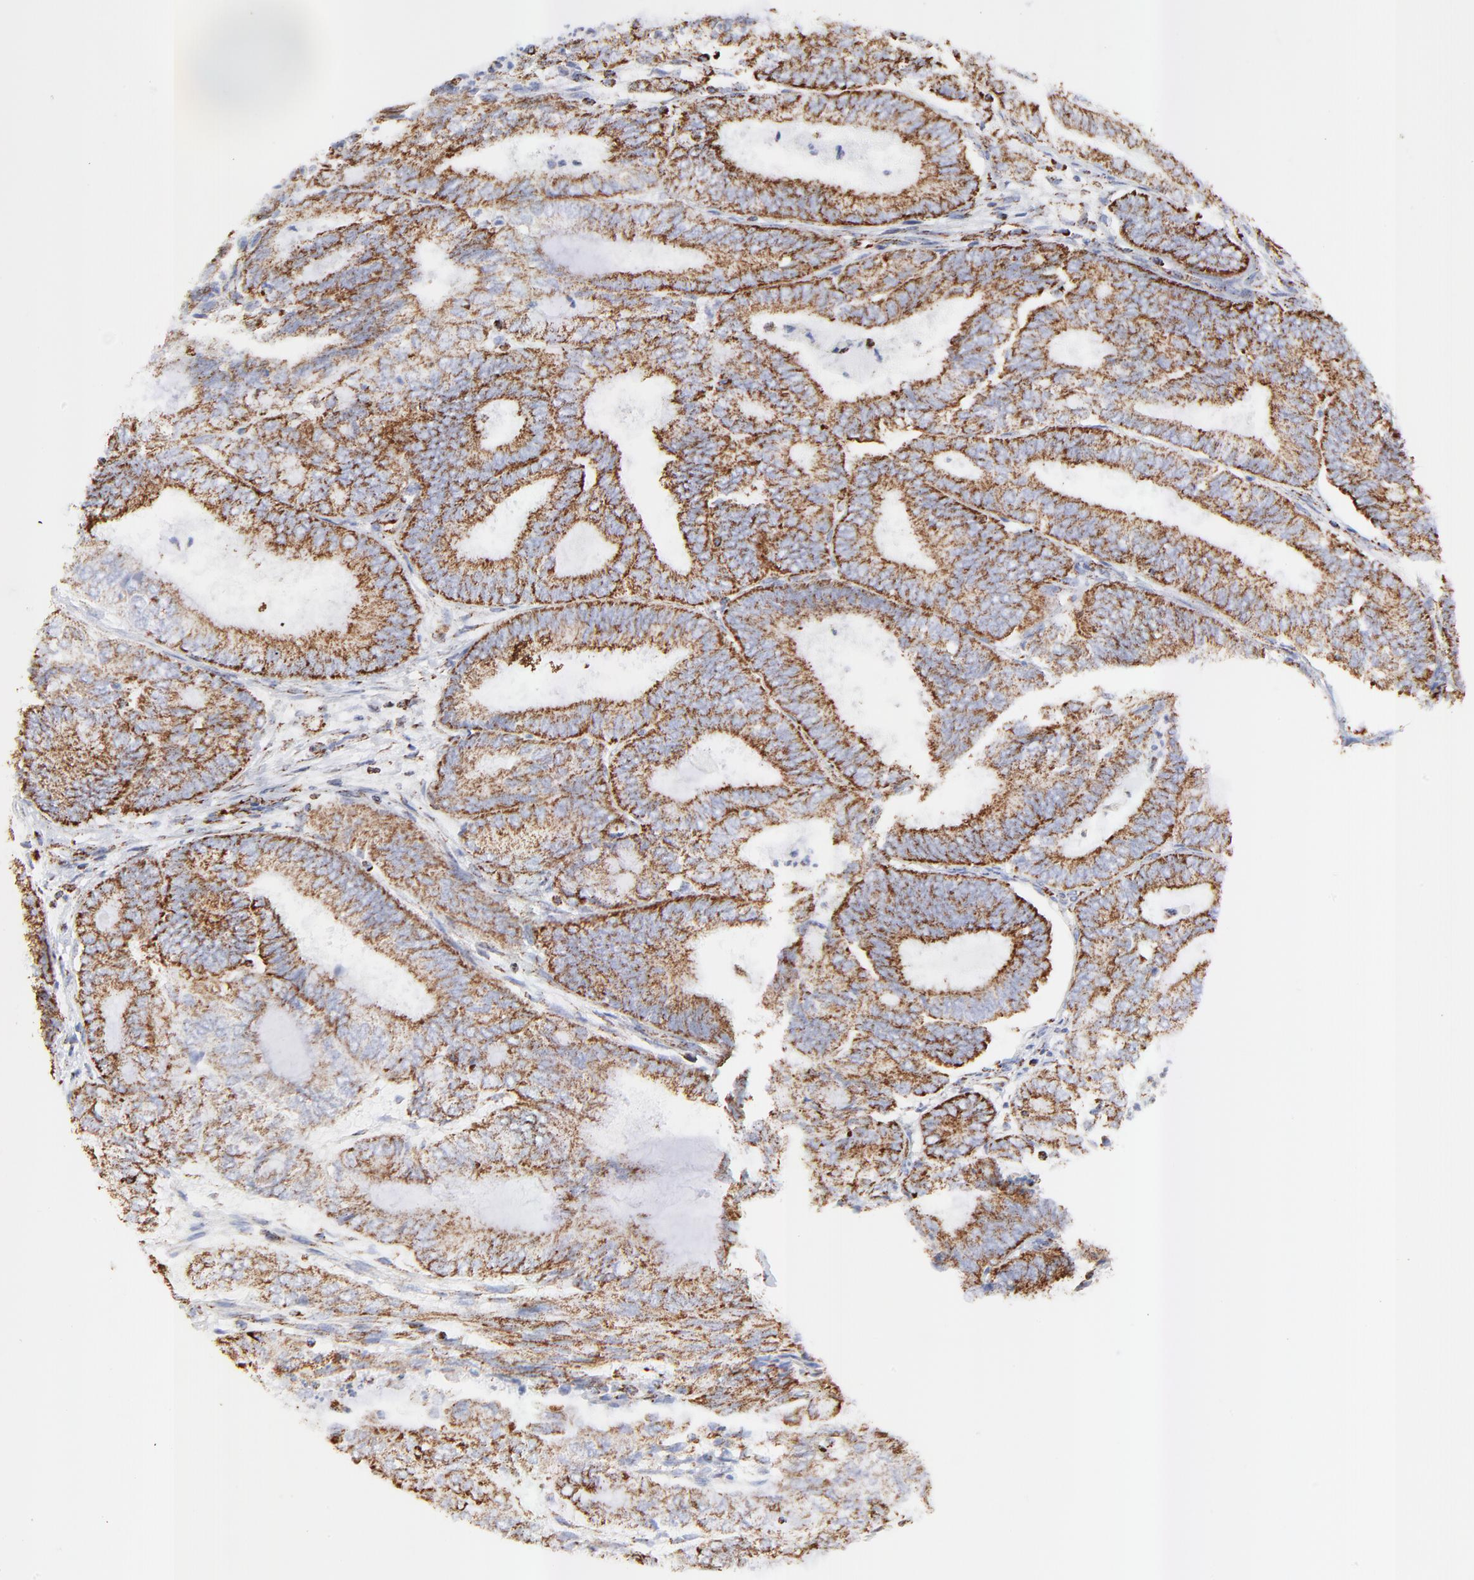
{"staining": {"intensity": "moderate", "quantity": ">75%", "location": "cytoplasmic/membranous"}, "tissue": "endometrial cancer", "cell_type": "Tumor cells", "image_type": "cancer", "snomed": [{"axis": "morphology", "description": "Adenocarcinoma, NOS"}, {"axis": "topography", "description": "Endometrium"}], "caption": "A brown stain shows moderate cytoplasmic/membranous staining of a protein in adenocarcinoma (endometrial) tumor cells. Nuclei are stained in blue.", "gene": "COX4I1", "patient": {"sex": "female", "age": 59}}